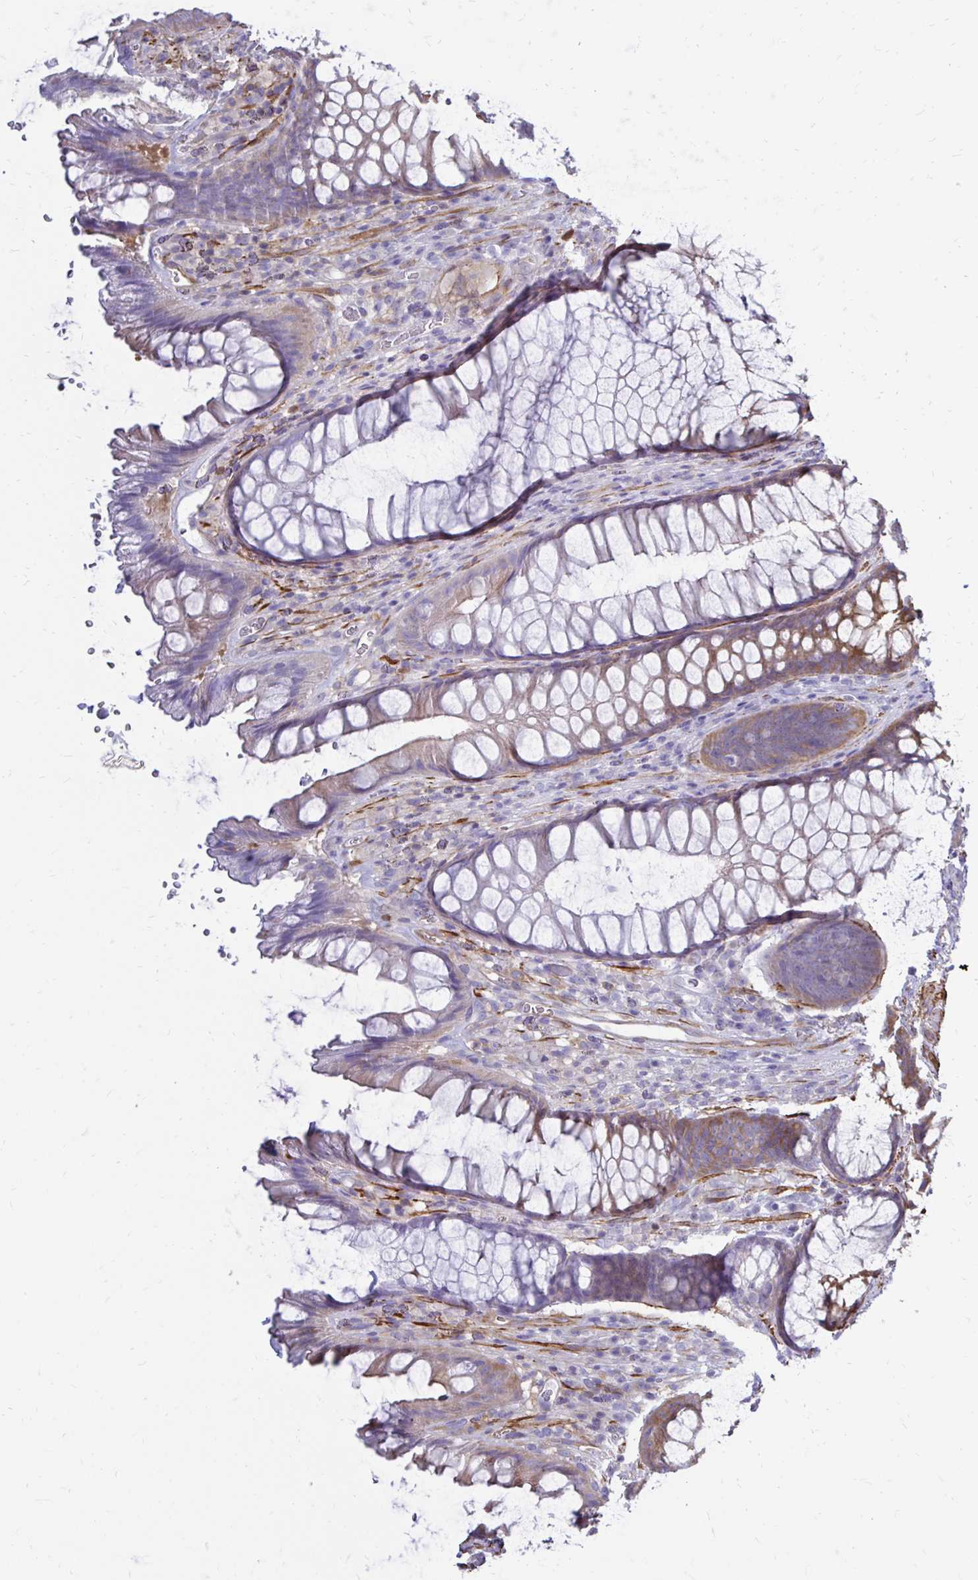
{"staining": {"intensity": "weak", "quantity": "25%-75%", "location": "cytoplasmic/membranous"}, "tissue": "rectum", "cell_type": "Glandular cells", "image_type": "normal", "snomed": [{"axis": "morphology", "description": "Normal tissue, NOS"}, {"axis": "topography", "description": "Rectum"}], "caption": "Weak cytoplasmic/membranous expression for a protein is seen in about 25%-75% of glandular cells of normal rectum using immunohistochemistry.", "gene": "CTPS1", "patient": {"sex": "male", "age": 53}}